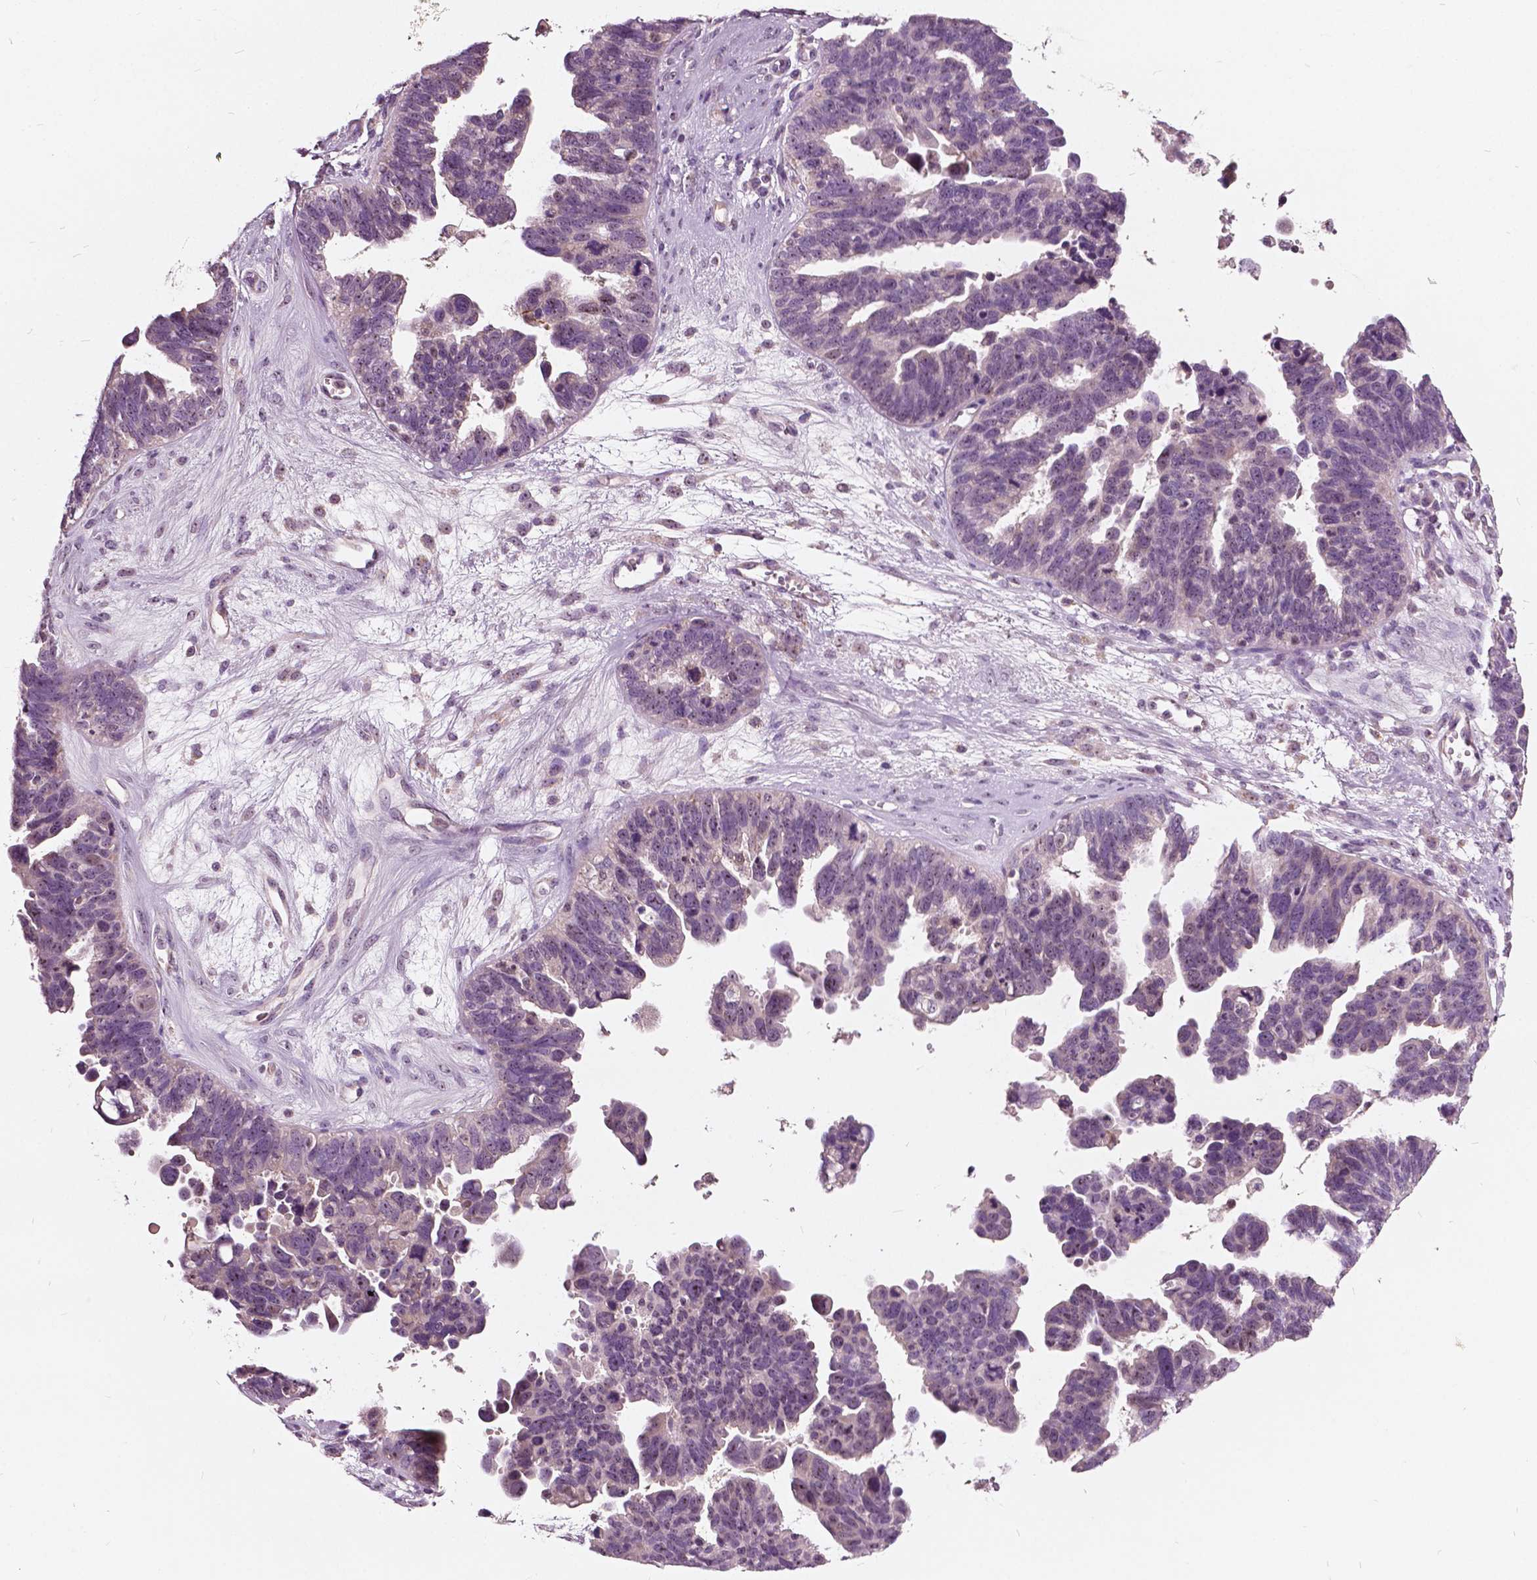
{"staining": {"intensity": "weak", "quantity": "<25%", "location": "nuclear"}, "tissue": "ovarian cancer", "cell_type": "Tumor cells", "image_type": "cancer", "snomed": [{"axis": "morphology", "description": "Cystadenocarcinoma, serous, NOS"}, {"axis": "topography", "description": "Ovary"}], "caption": "Tumor cells show no significant protein positivity in ovarian serous cystadenocarcinoma.", "gene": "ODF3L2", "patient": {"sex": "female", "age": 60}}